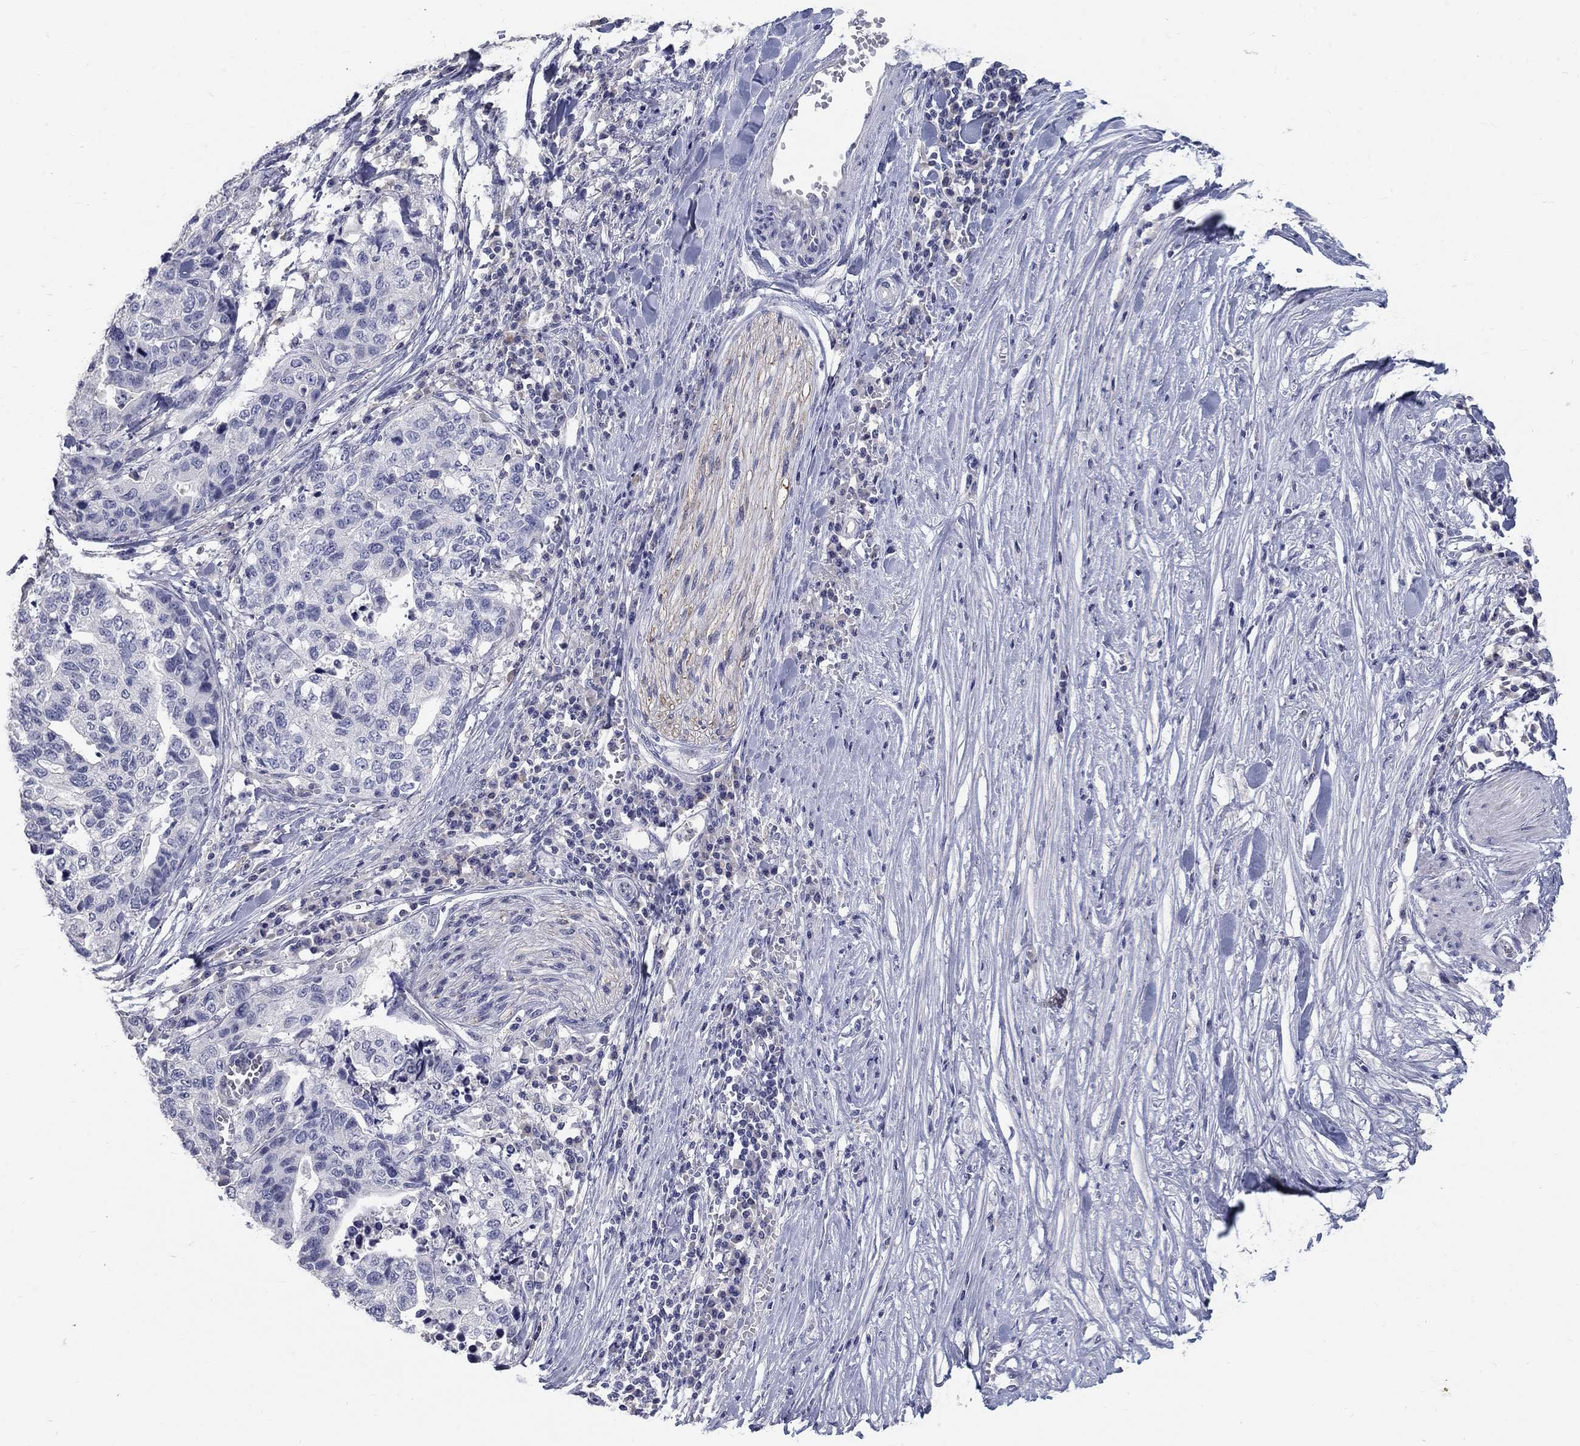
{"staining": {"intensity": "negative", "quantity": "none", "location": "none"}, "tissue": "stomach cancer", "cell_type": "Tumor cells", "image_type": "cancer", "snomed": [{"axis": "morphology", "description": "Adenocarcinoma, NOS"}, {"axis": "topography", "description": "Stomach, upper"}], "caption": "This is an immunohistochemistry image of stomach cancer (adenocarcinoma). There is no positivity in tumor cells.", "gene": "PTH1R", "patient": {"sex": "female", "age": 67}}